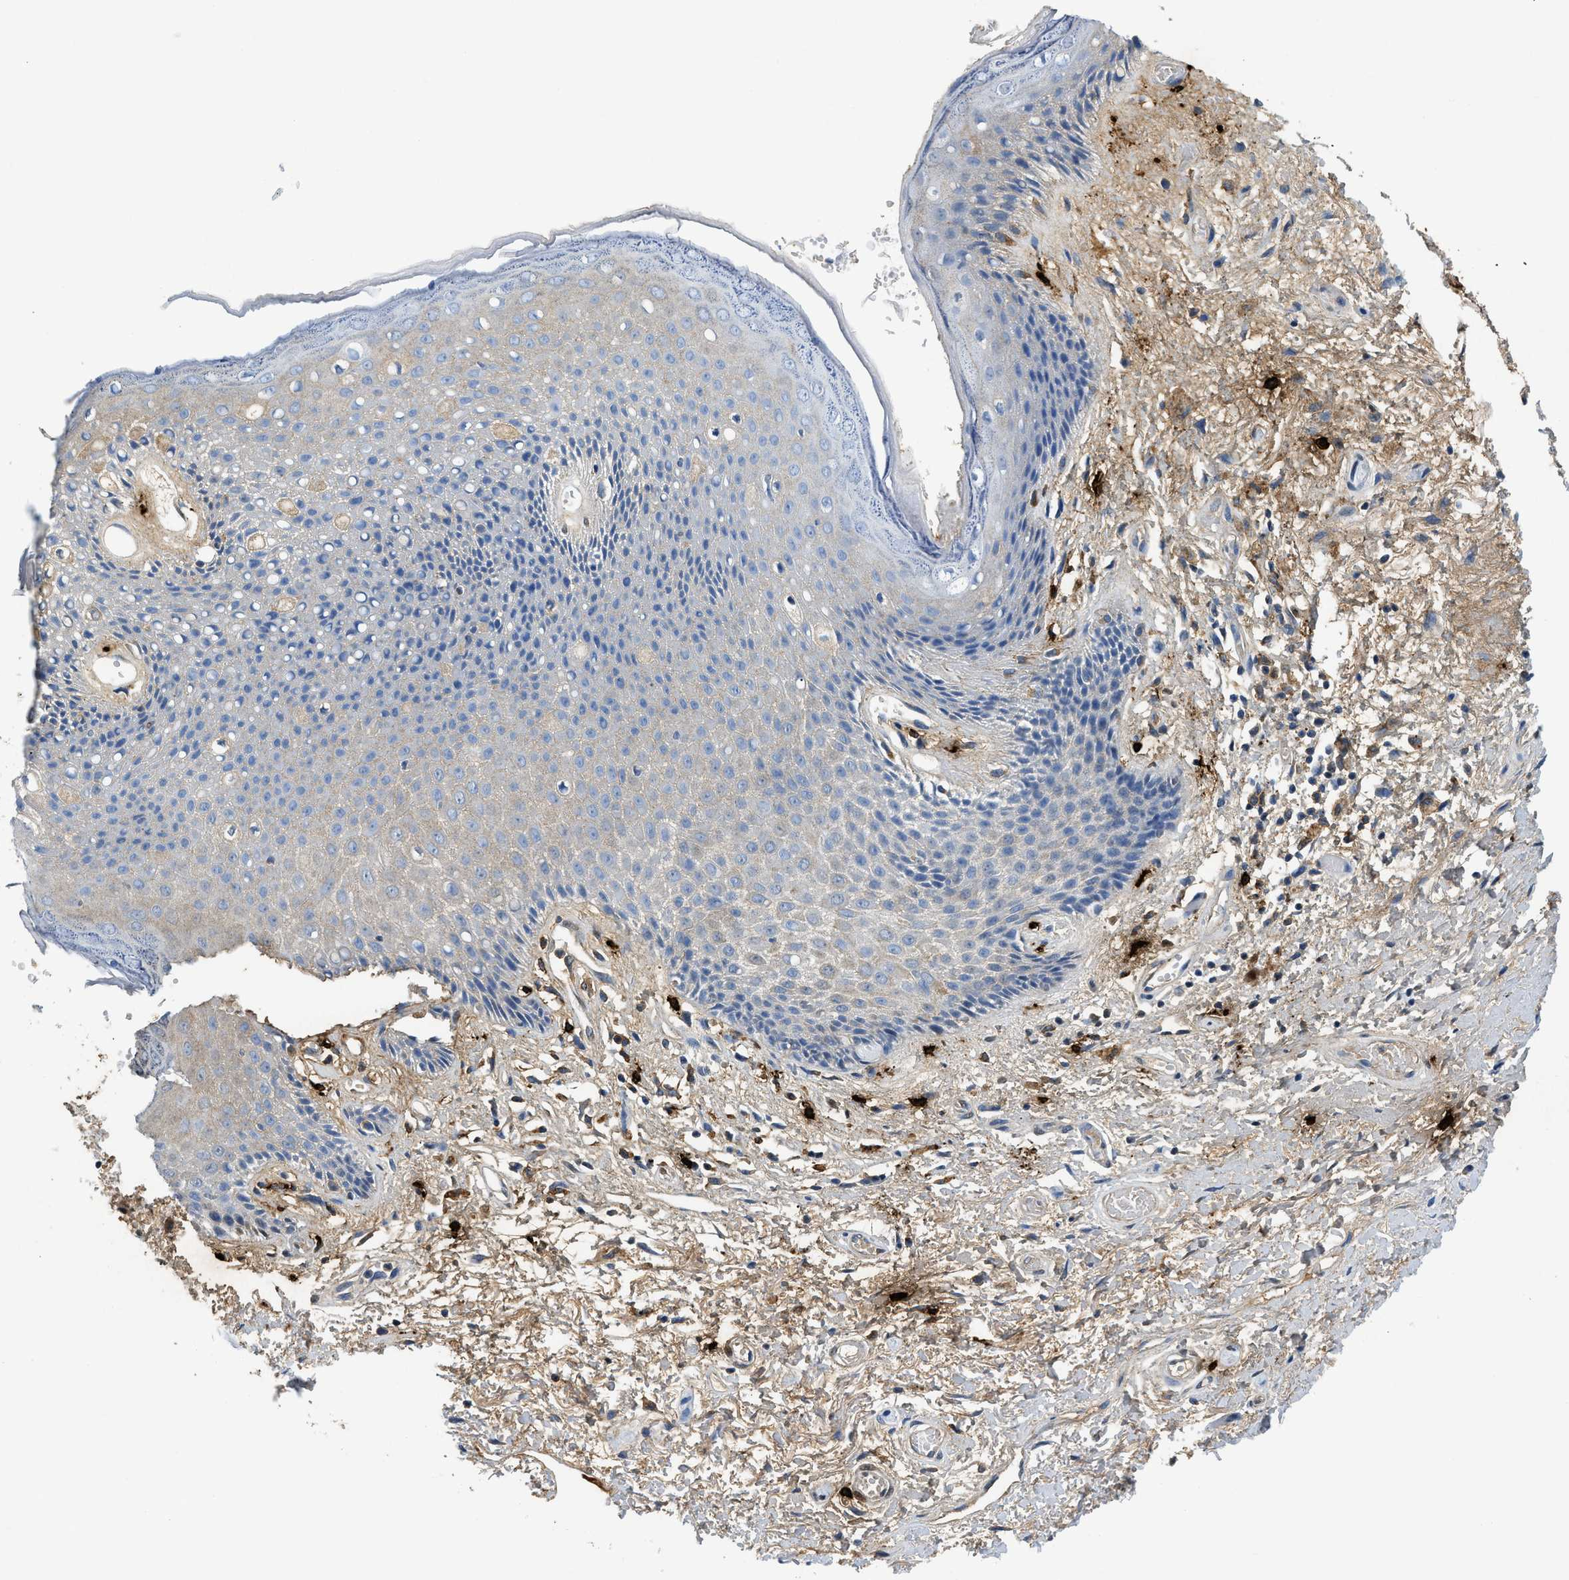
{"staining": {"intensity": "negative", "quantity": "none", "location": "none"}, "tissue": "skin", "cell_type": "Epidermal cells", "image_type": "normal", "snomed": [{"axis": "morphology", "description": "Normal tissue, NOS"}, {"axis": "topography", "description": "Anal"}], "caption": "Immunohistochemical staining of benign human skin reveals no significant positivity in epidermal cells.", "gene": "TPSAB1", "patient": {"sex": "female", "age": 46}}